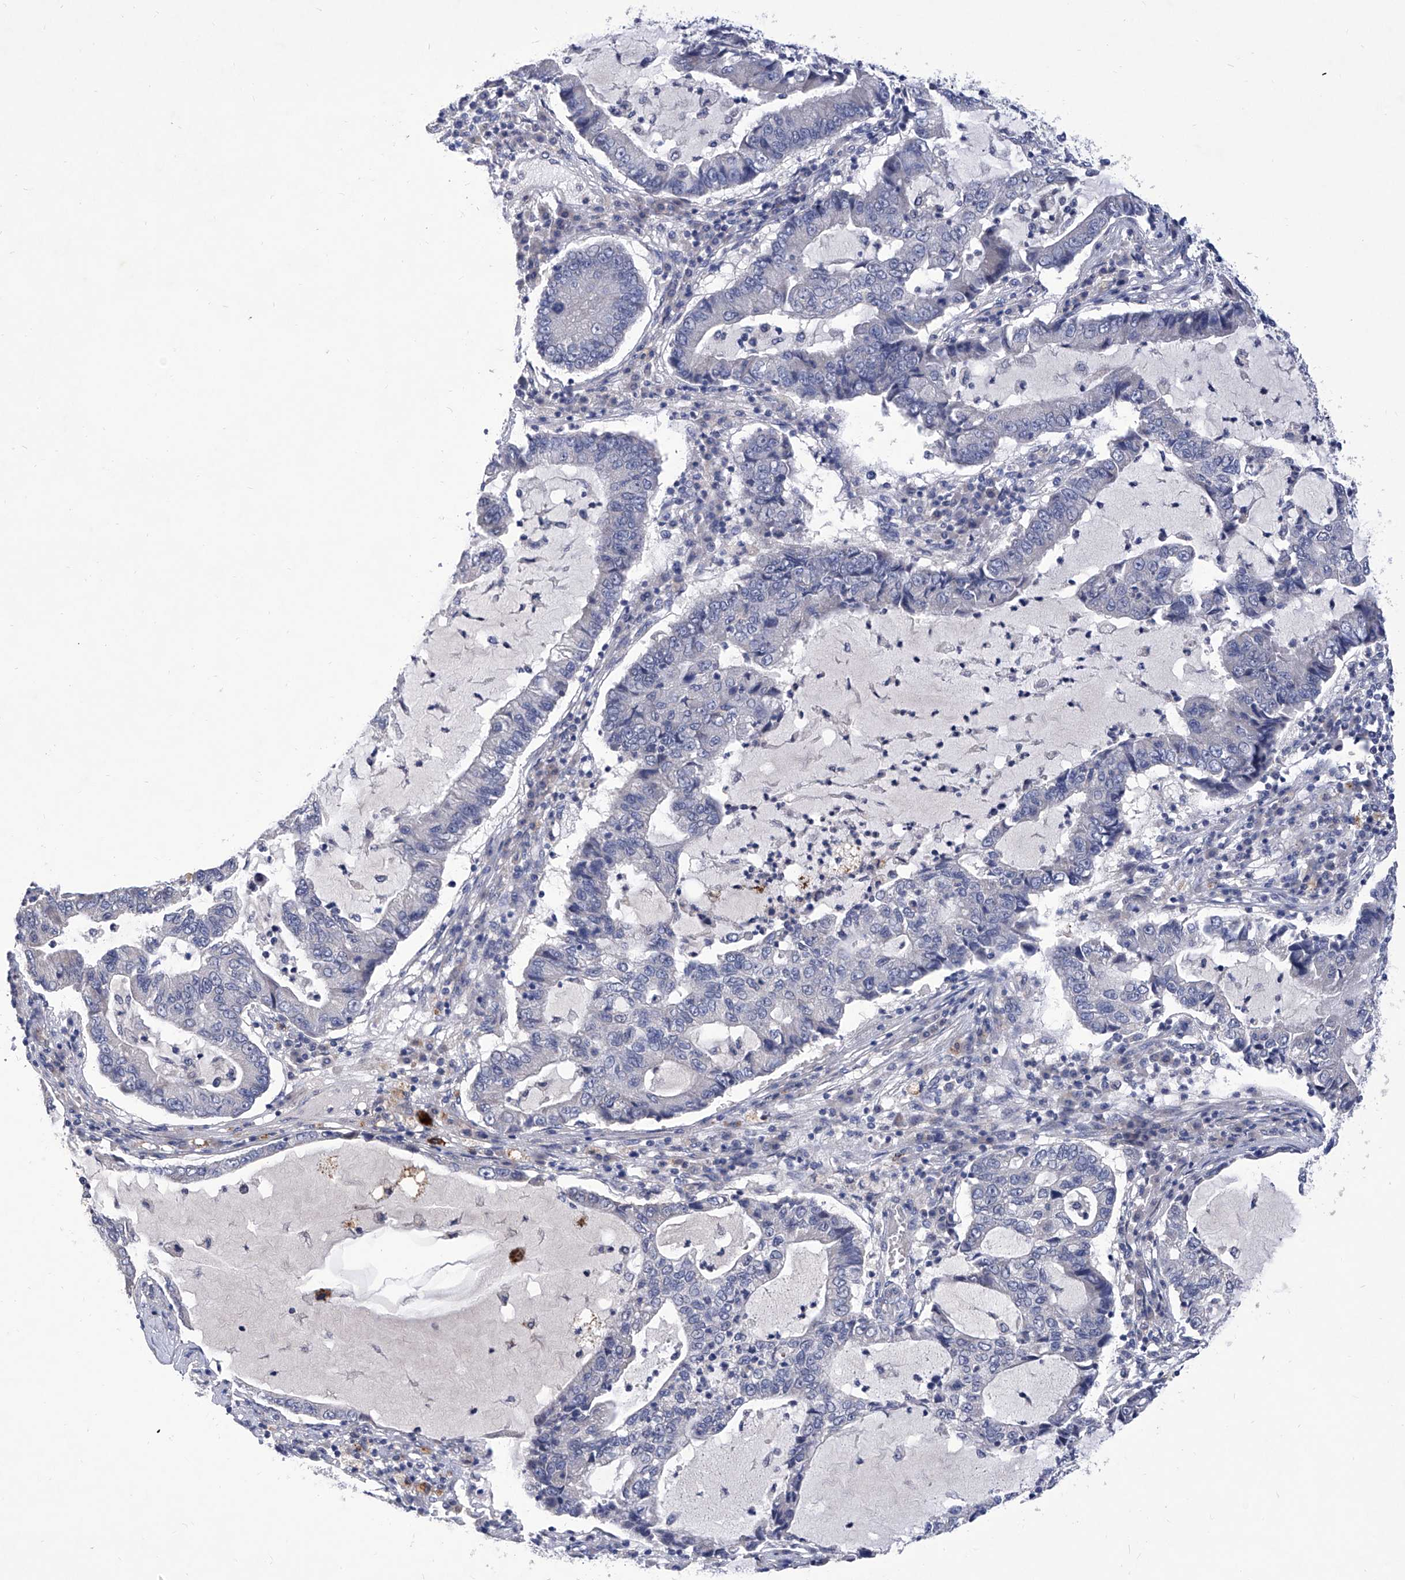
{"staining": {"intensity": "negative", "quantity": "none", "location": "none"}, "tissue": "lung cancer", "cell_type": "Tumor cells", "image_type": "cancer", "snomed": [{"axis": "morphology", "description": "Adenocarcinoma, NOS"}, {"axis": "topography", "description": "Lung"}], "caption": "A high-resolution micrograph shows immunohistochemistry staining of adenocarcinoma (lung), which reveals no significant staining in tumor cells.", "gene": "IFNL2", "patient": {"sex": "female", "age": 51}}